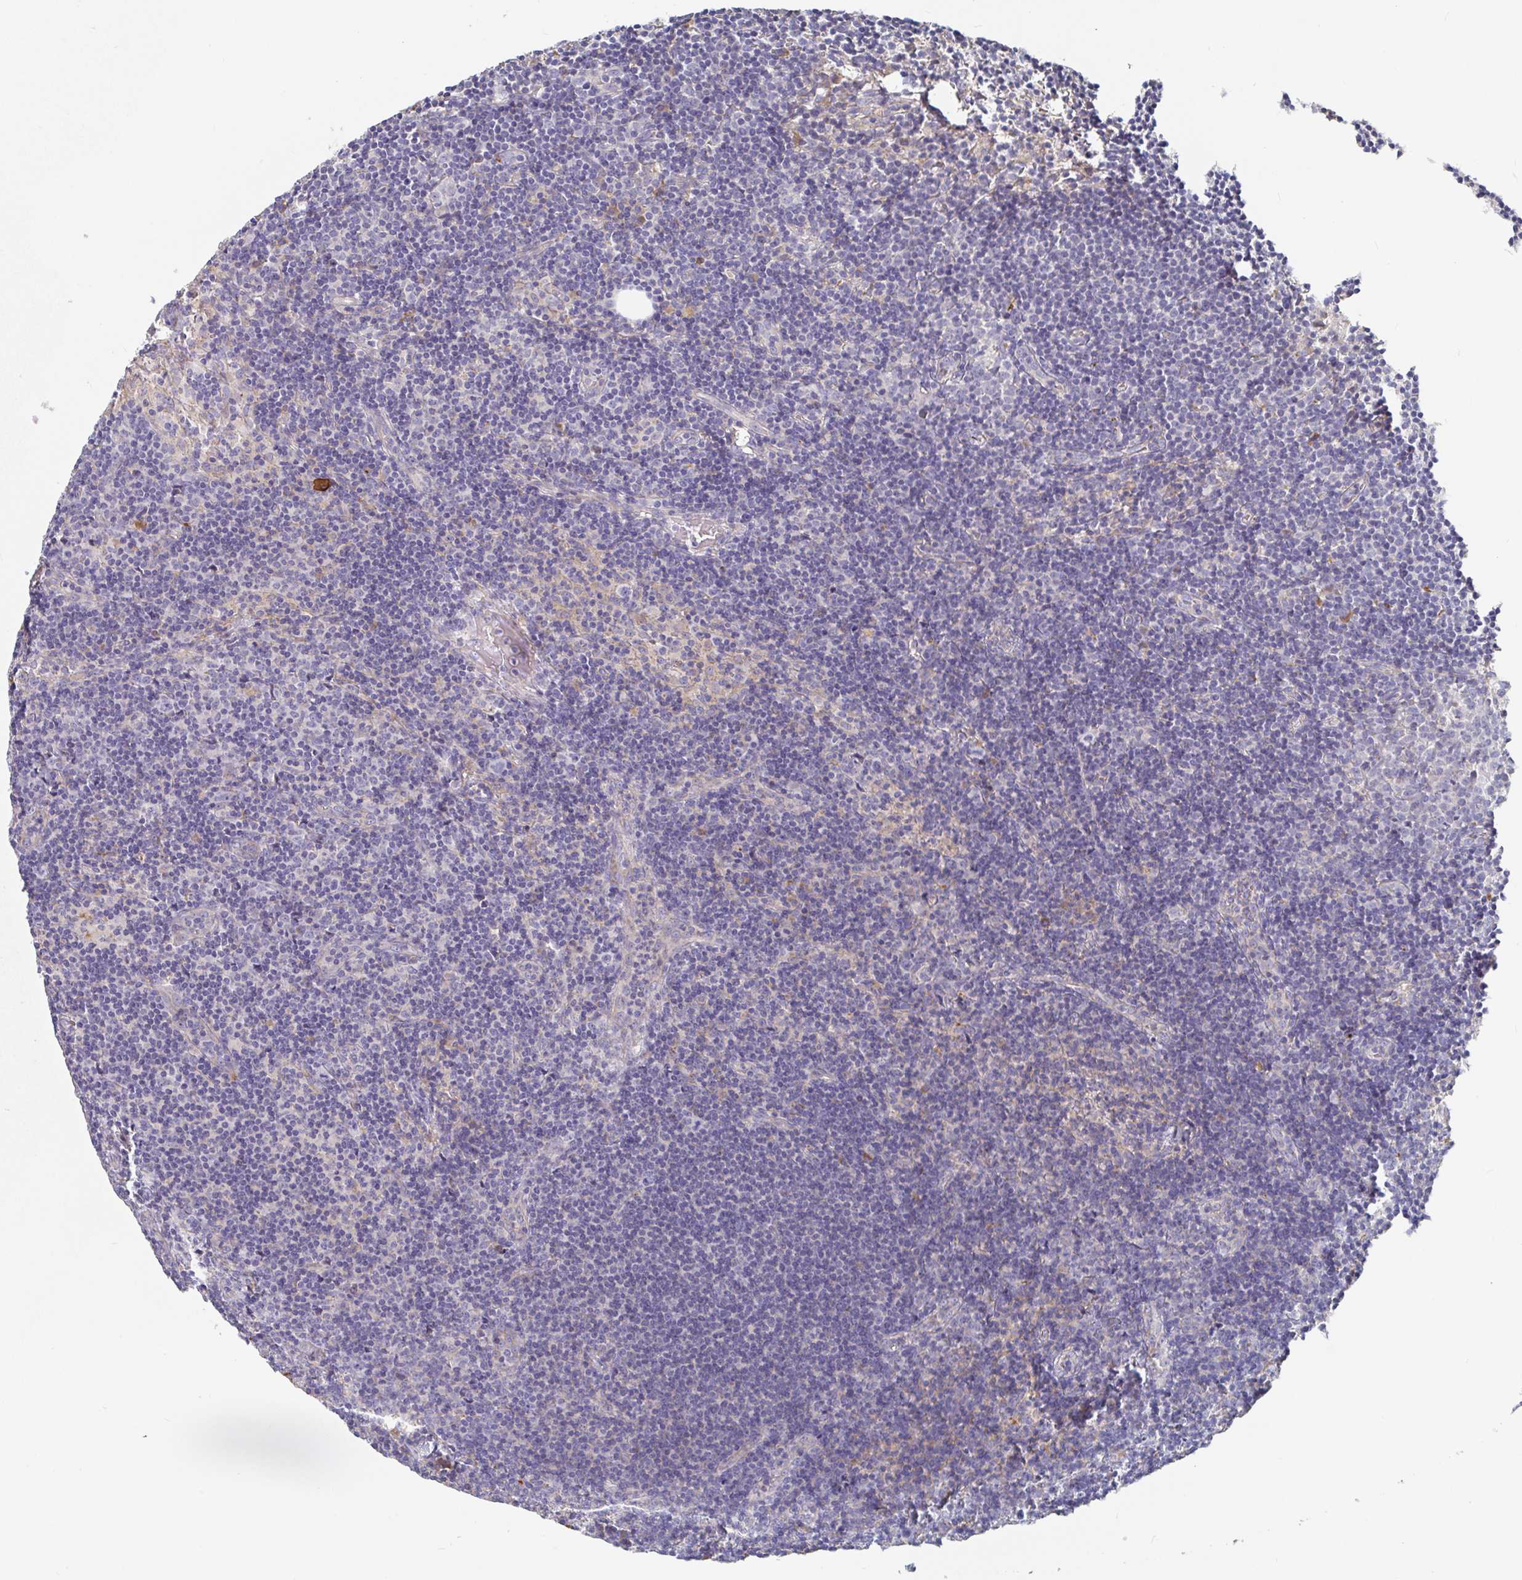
{"staining": {"intensity": "negative", "quantity": "none", "location": "none"}, "tissue": "lymph node", "cell_type": "Germinal center cells", "image_type": "normal", "snomed": [{"axis": "morphology", "description": "Normal tissue, NOS"}, {"axis": "topography", "description": "Lymph node"}], "caption": "An immunohistochemistry photomicrograph of normal lymph node is shown. There is no staining in germinal center cells of lymph node. (DAB (3,3'-diaminobenzidine) immunohistochemistry (IHC) visualized using brightfield microscopy, high magnification).", "gene": "IRAK2", "patient": {"sex": "female", "age": 41}}